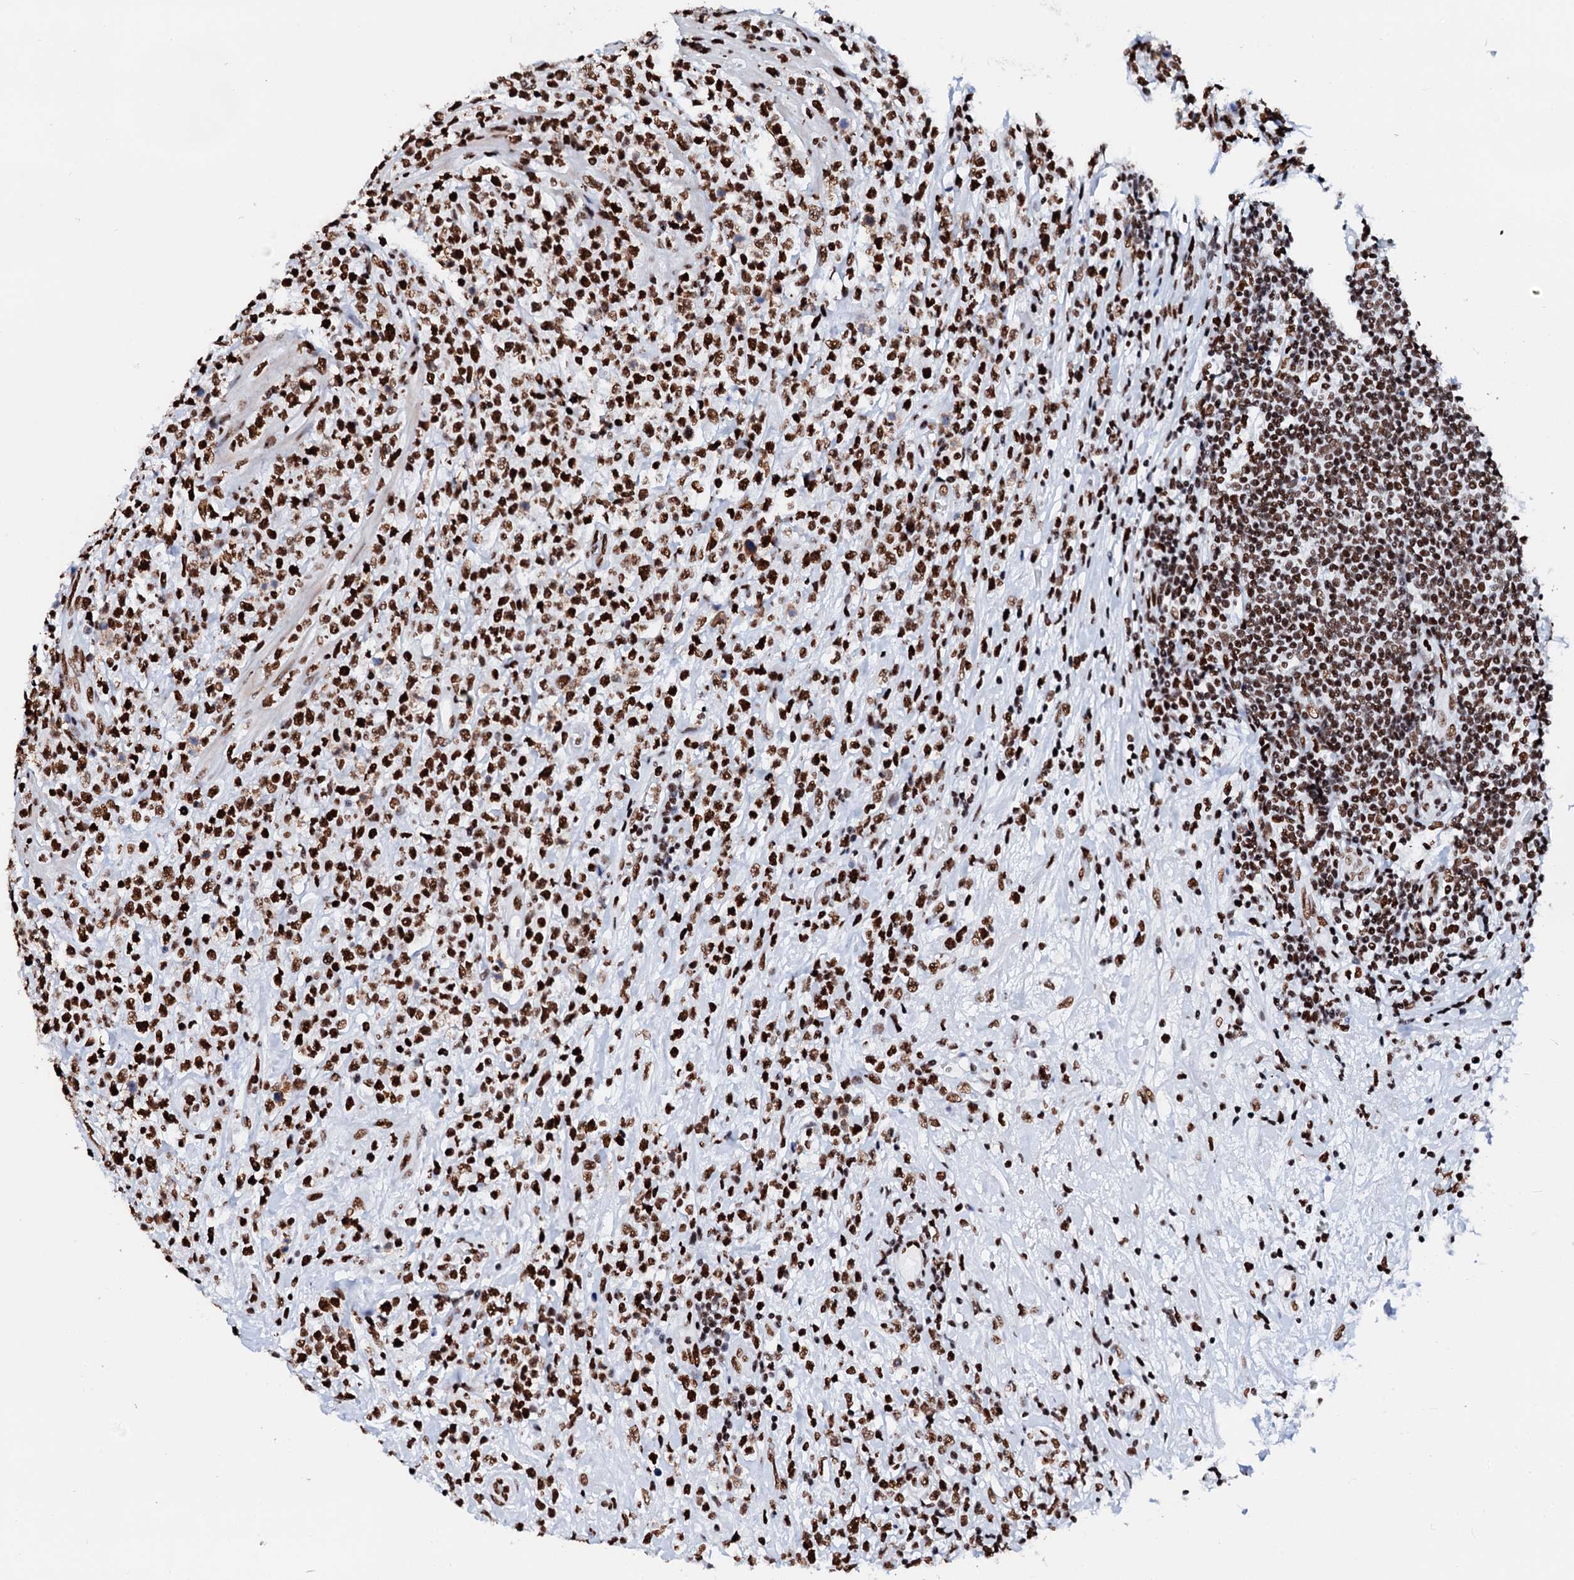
{"staining": {"intensity": "strong", "quantity": ">75%", "location": "nuclear"}, "tissue": "lymphoma", "cell_type": "Tumor cells", "image_type": "cancer", "snomed": [{"axis": "morphology", "description": "Malignant lymphoma, non-Hodgkin's type, High grade"}, {"axis": "topography", "description": "Colon"}], "caption": "Lymphoma stained with a brown dye exhibits strong nuclear positive positivity in approximately >75% of tumor cells.", "gene": "RALY", "patient": {"sex": "female", "age": 53}}